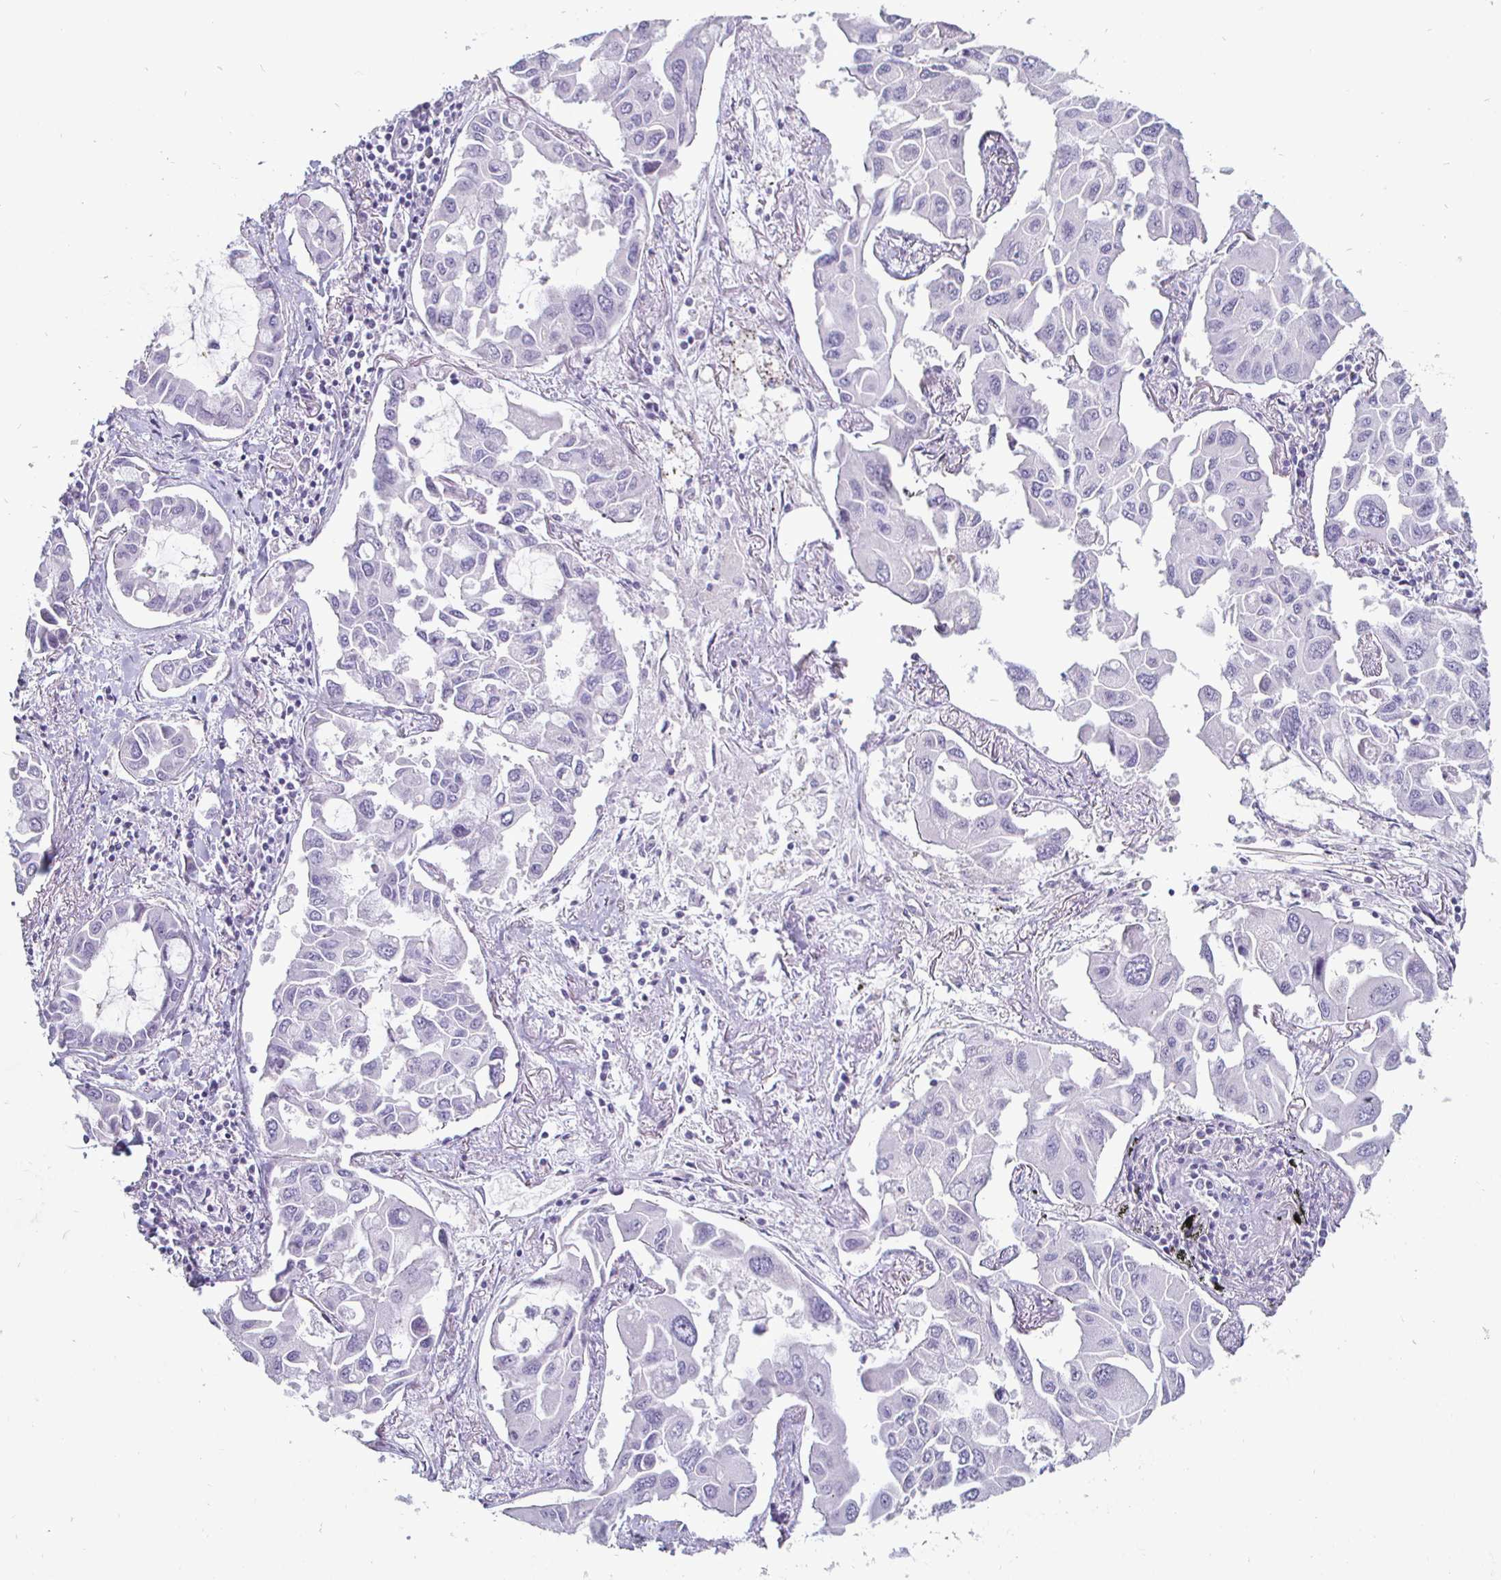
{"staining": {"intensity": "negative", "quantity": "none", "location": "none"}, "tissue": "lung cancer", "cell_type": "Tumor cells", "image_type": "cancer", "snomed": [{"axis": "morphology", "description": "Adenocarcinoma, NOS"}, {"axis": "topography", "description": "Lung"}], "caption": "Tumor cells show no significant positivity in adenocarcinoma (lung).", "gene": "DMRTB1", "patient": {"sex": "male", "age": 64}}